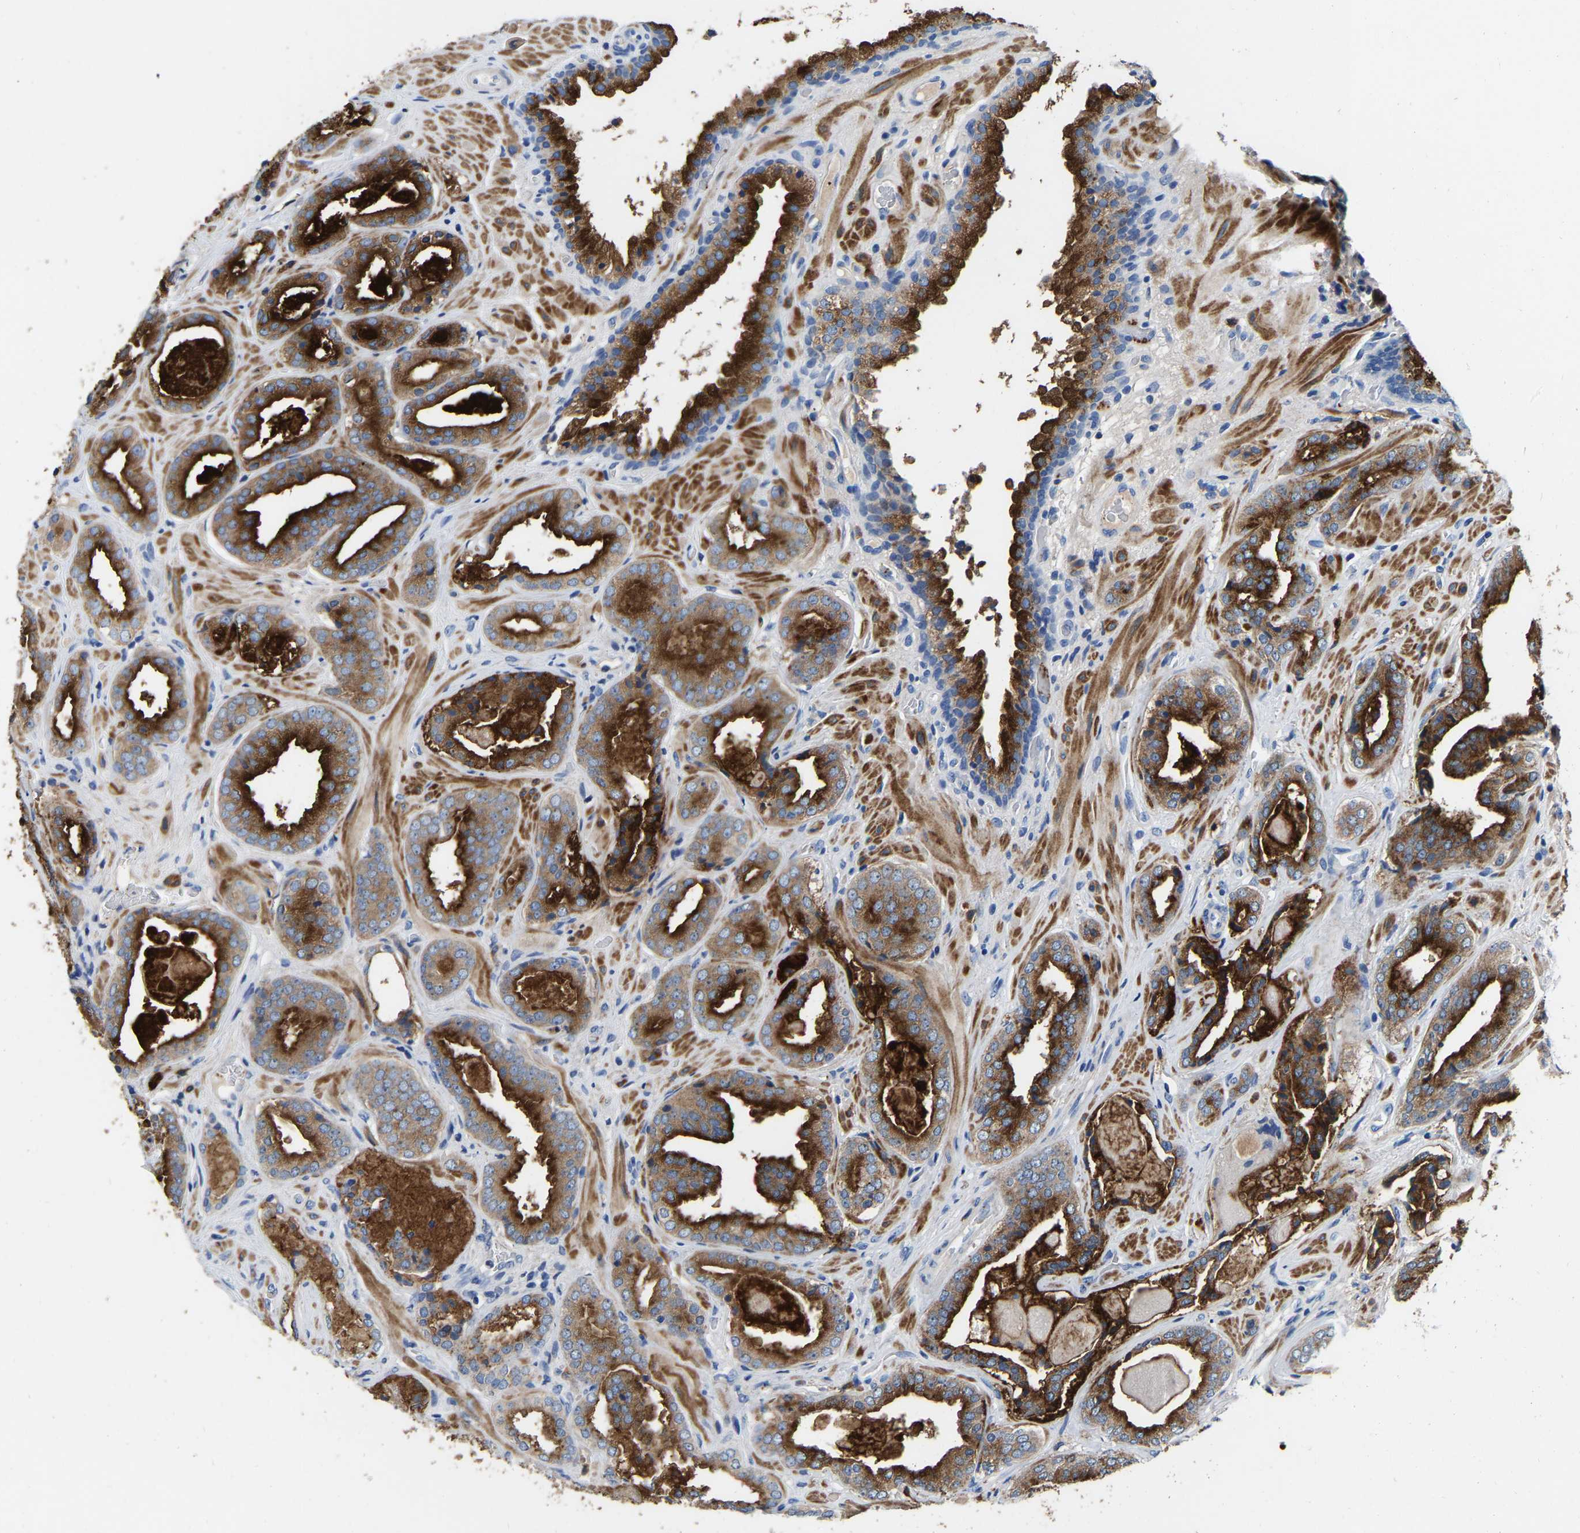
{"staining": {"intensity": "strong", "quantity": ">75%", "location": "cytoplasmic/membranous"}, "tissue": "prostate cancer", "cell_type": "Tumor cells", "image_type": "cancer", "snomed": [{"axis": "morphology", "description": "Adenocarcinoma, Low grade"}, {"axis": "topography", "description": "Prostate"}], "caption": "Human low-grade adenocarcinoma (prostate) stained for a protein (brown) reveals strong cytoplasmic/membranous positive positivity in about >75% of tumor cells.", "gene": "RAB27B", "patient": {"sex": "male", "age": 71}}